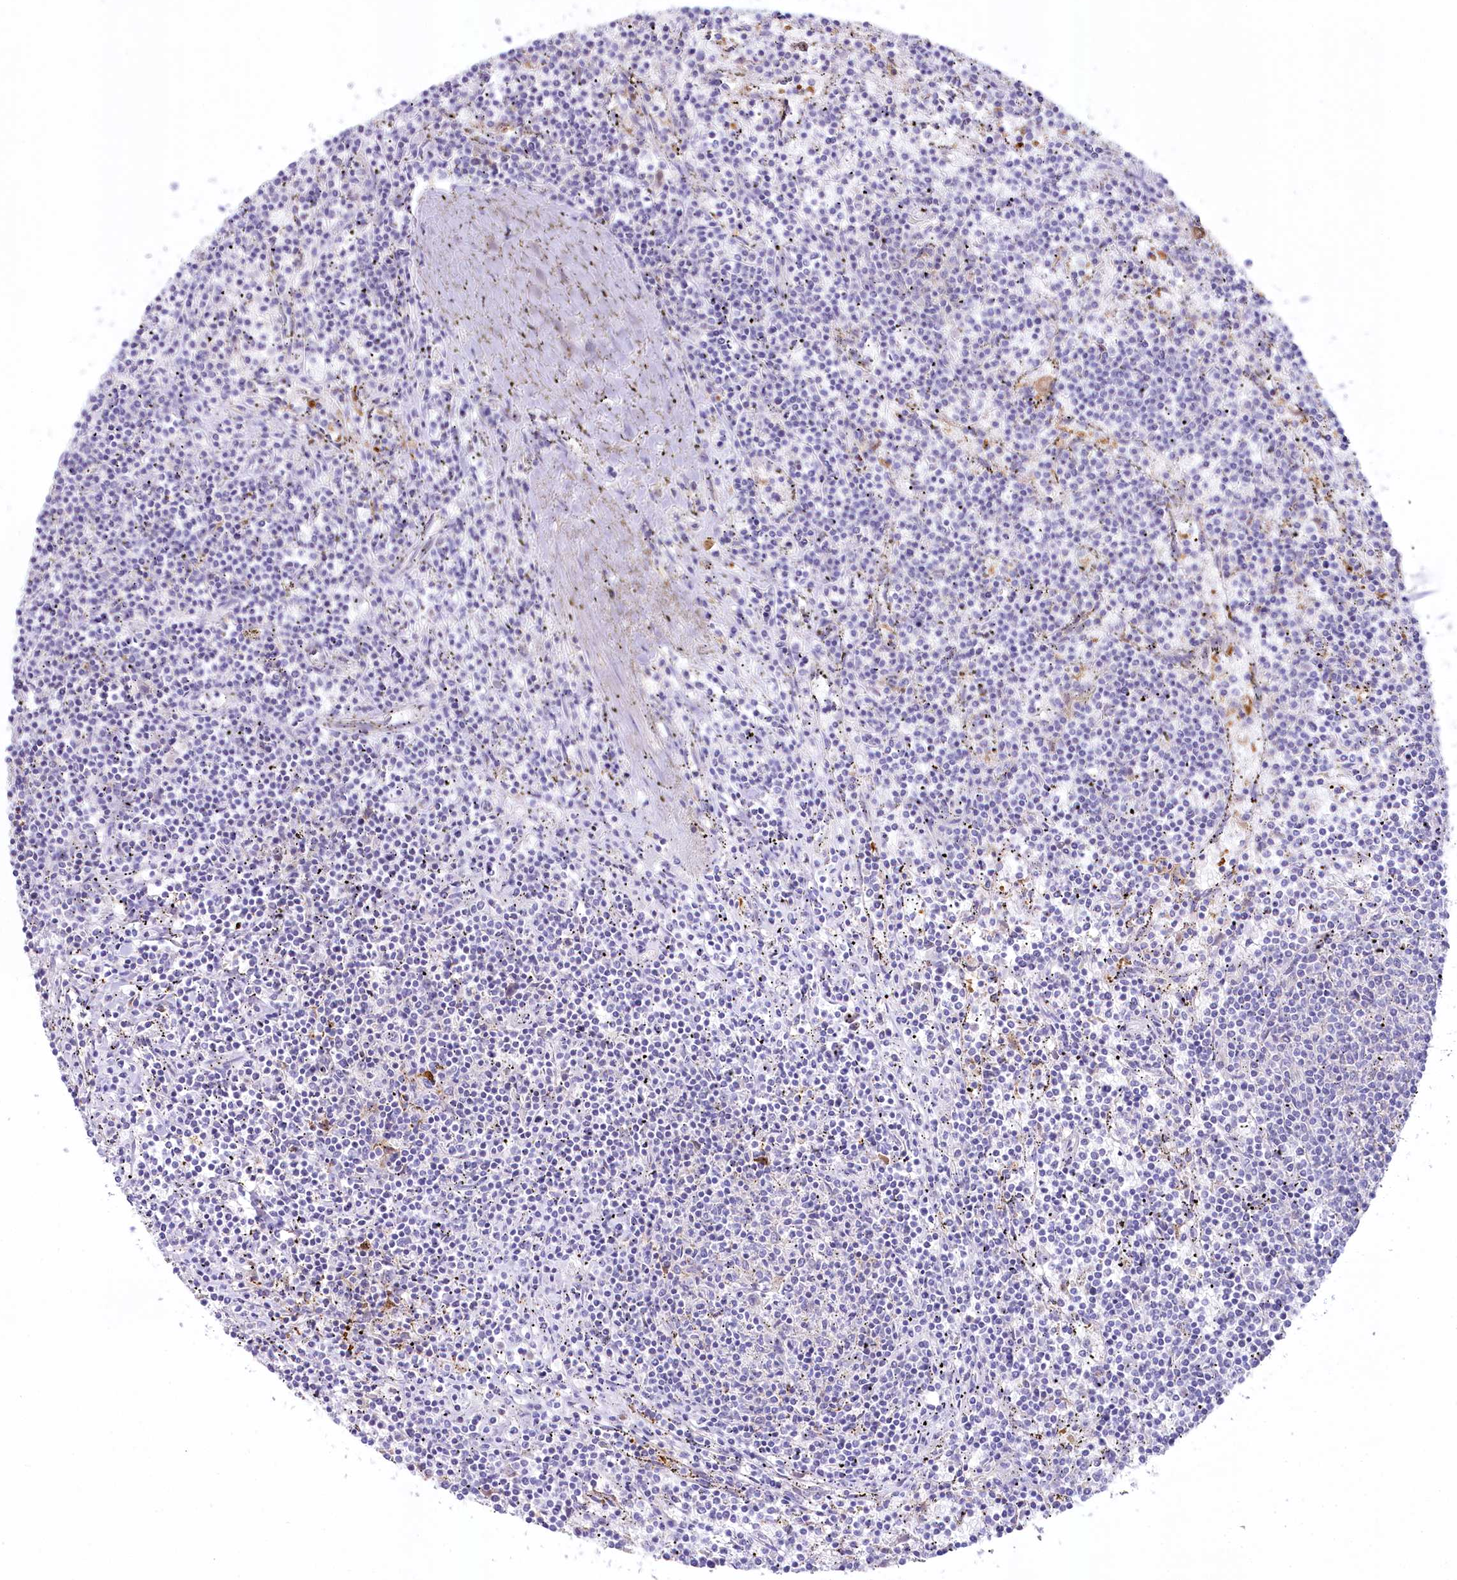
{"staining": {"intensity": "negative", "quantity": "none", "location": "none"}, "tissue": "lymphoma", "cell_type": "Tumor cells", "image_type": "cancer", "snomed": [{"axis": "morphology", "description": "Malignant lymphoma, non-Hodgkin's type, Low grade"}, {"axis": "topography", "description": "Spleen"}], "caption": "High power microscopy photomicrograph of an immunohistochemistry micrograph of malignant lymphoma, non-Hodgkin's type (low-grade), revealing no significant staining in tumor cells.", "gene": "MYOZ1", "patient": {"sex": "female", "age": 50}}